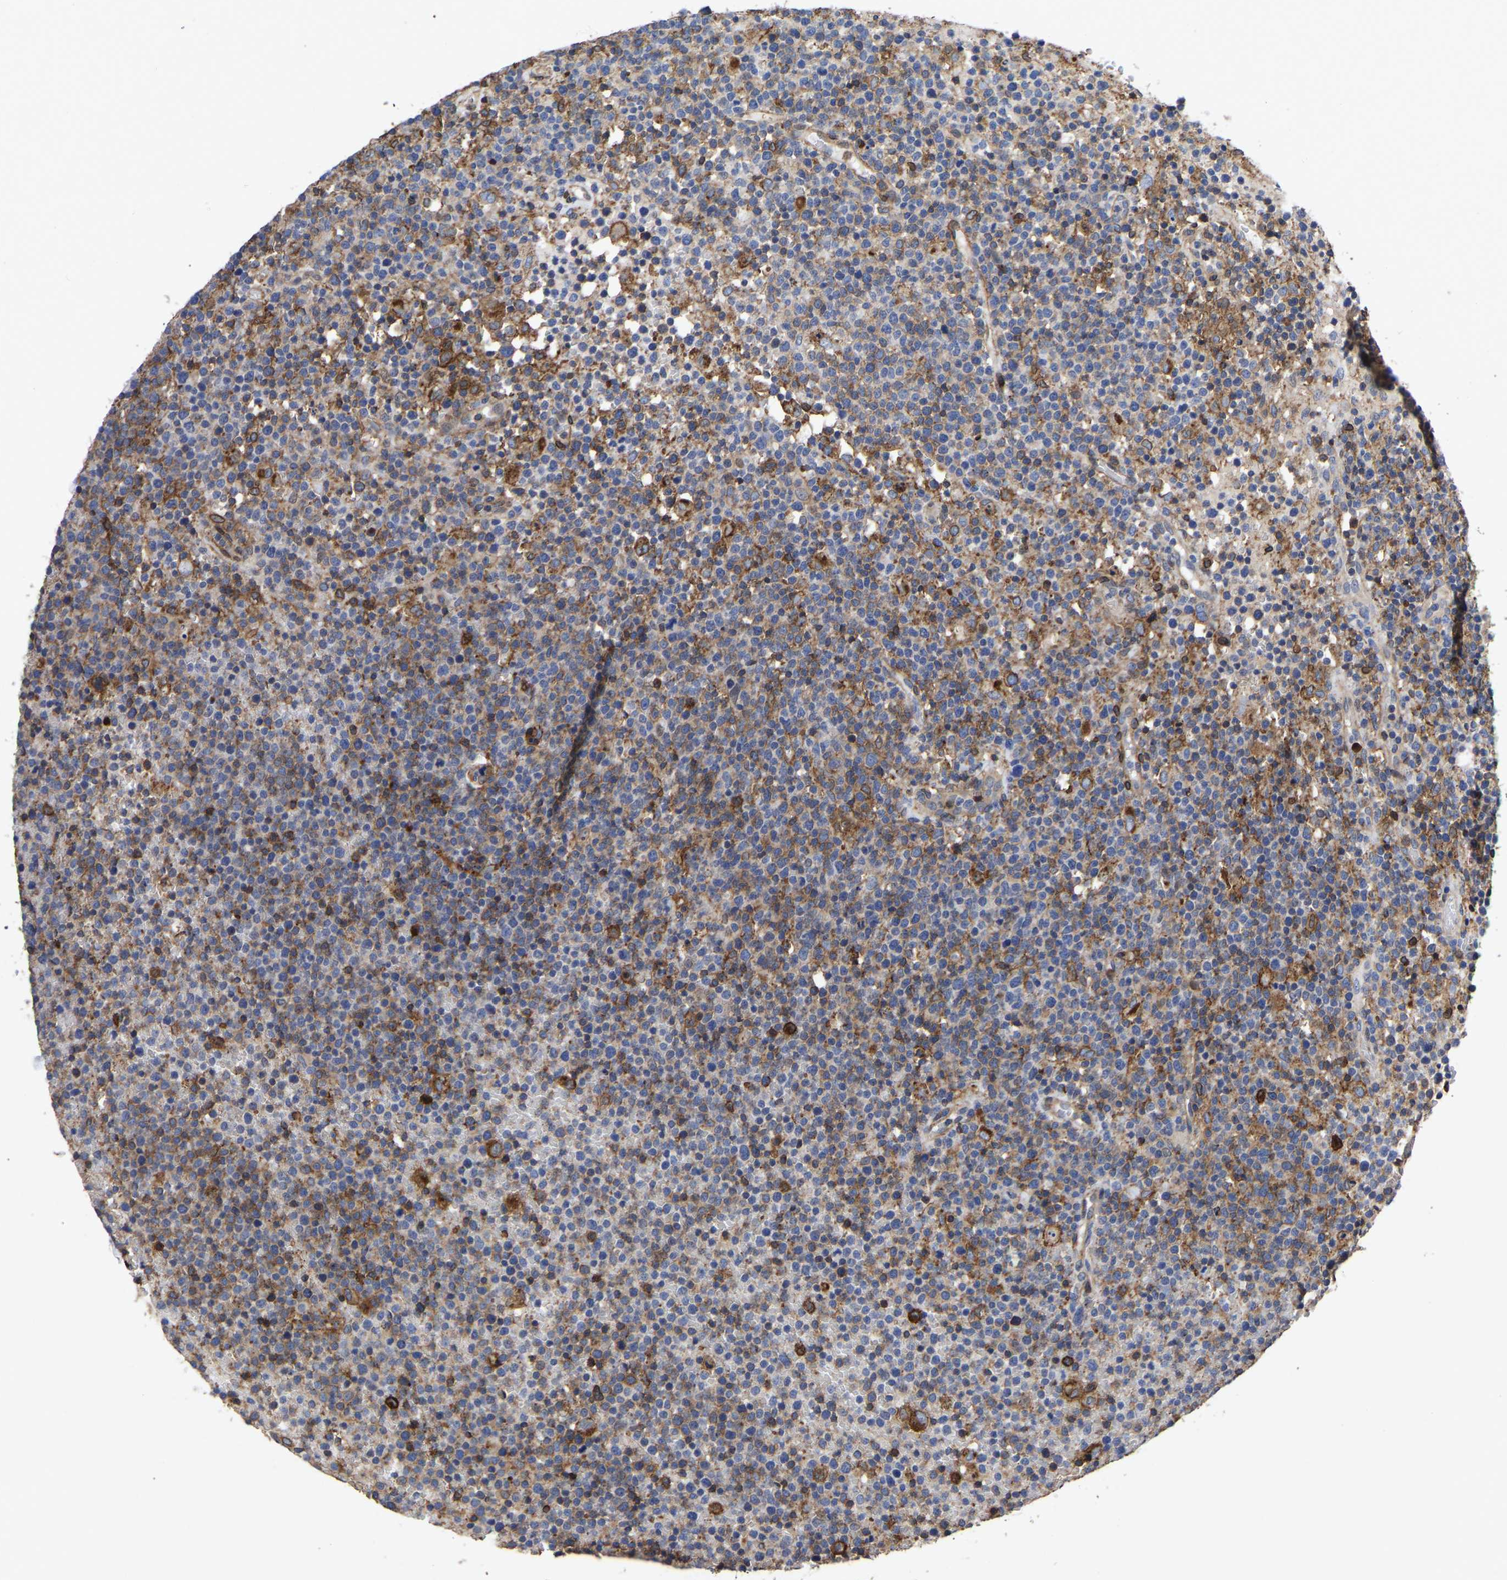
{"staining": {"intensity": "weak", "quantity": "<25%", "location": "cytoplasmic/membranous"}, "tissue": "lymphoma", "cell_type": "Tumor cells", "image_type": "cancer", "snomed": [{"axis": "morphology", "description": "Malignant lymphoma, non-Hodgkin's type, High grade"}, {"axis": "topography", "description": "Lymph node"}], "caption": "Immunohistochemistry micrograph of human malignant lymphoma, non-Hodgkin's type (high-grade) stained for a protein (brown), which demonstrates no staining in tumor cells.", "gene": "LIF", "patient": {"sex": "male", "age": 61}}